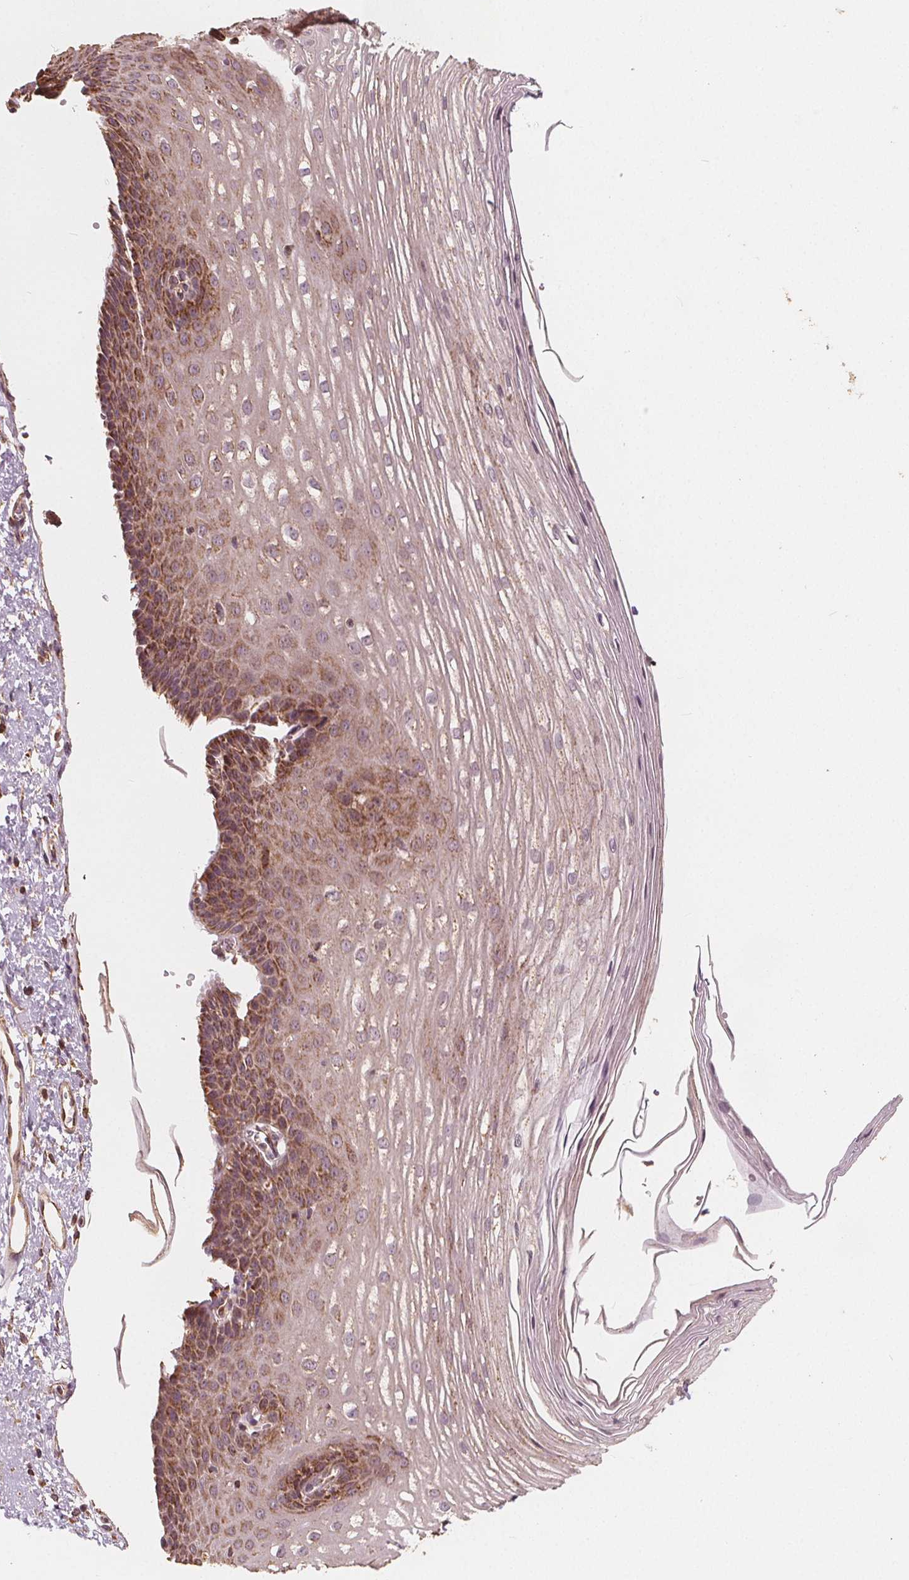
{"staining": {"intensity": "strong", "quantity": "25%-75%", "location": "cytoplasmic/membranous"}, "tissue": "esophagus", "cell_type": "Squamous epithelial cells", "image_type": "normal", "snomed": [{"axis": "morphology", "description": "Normal tissue, NOS"}, {"axis": "topography", "description": "Esophagus"}], "caption": "Immunohistochemical staining of unremarkable esophagus demonstrates 25%-75% levels of strong cytoplasmic/membranous protein positivity in about 25%-75% of squamous epithelial cells.", "gene": "PEX26", "patient": {"sex": "male", "age": 62}}